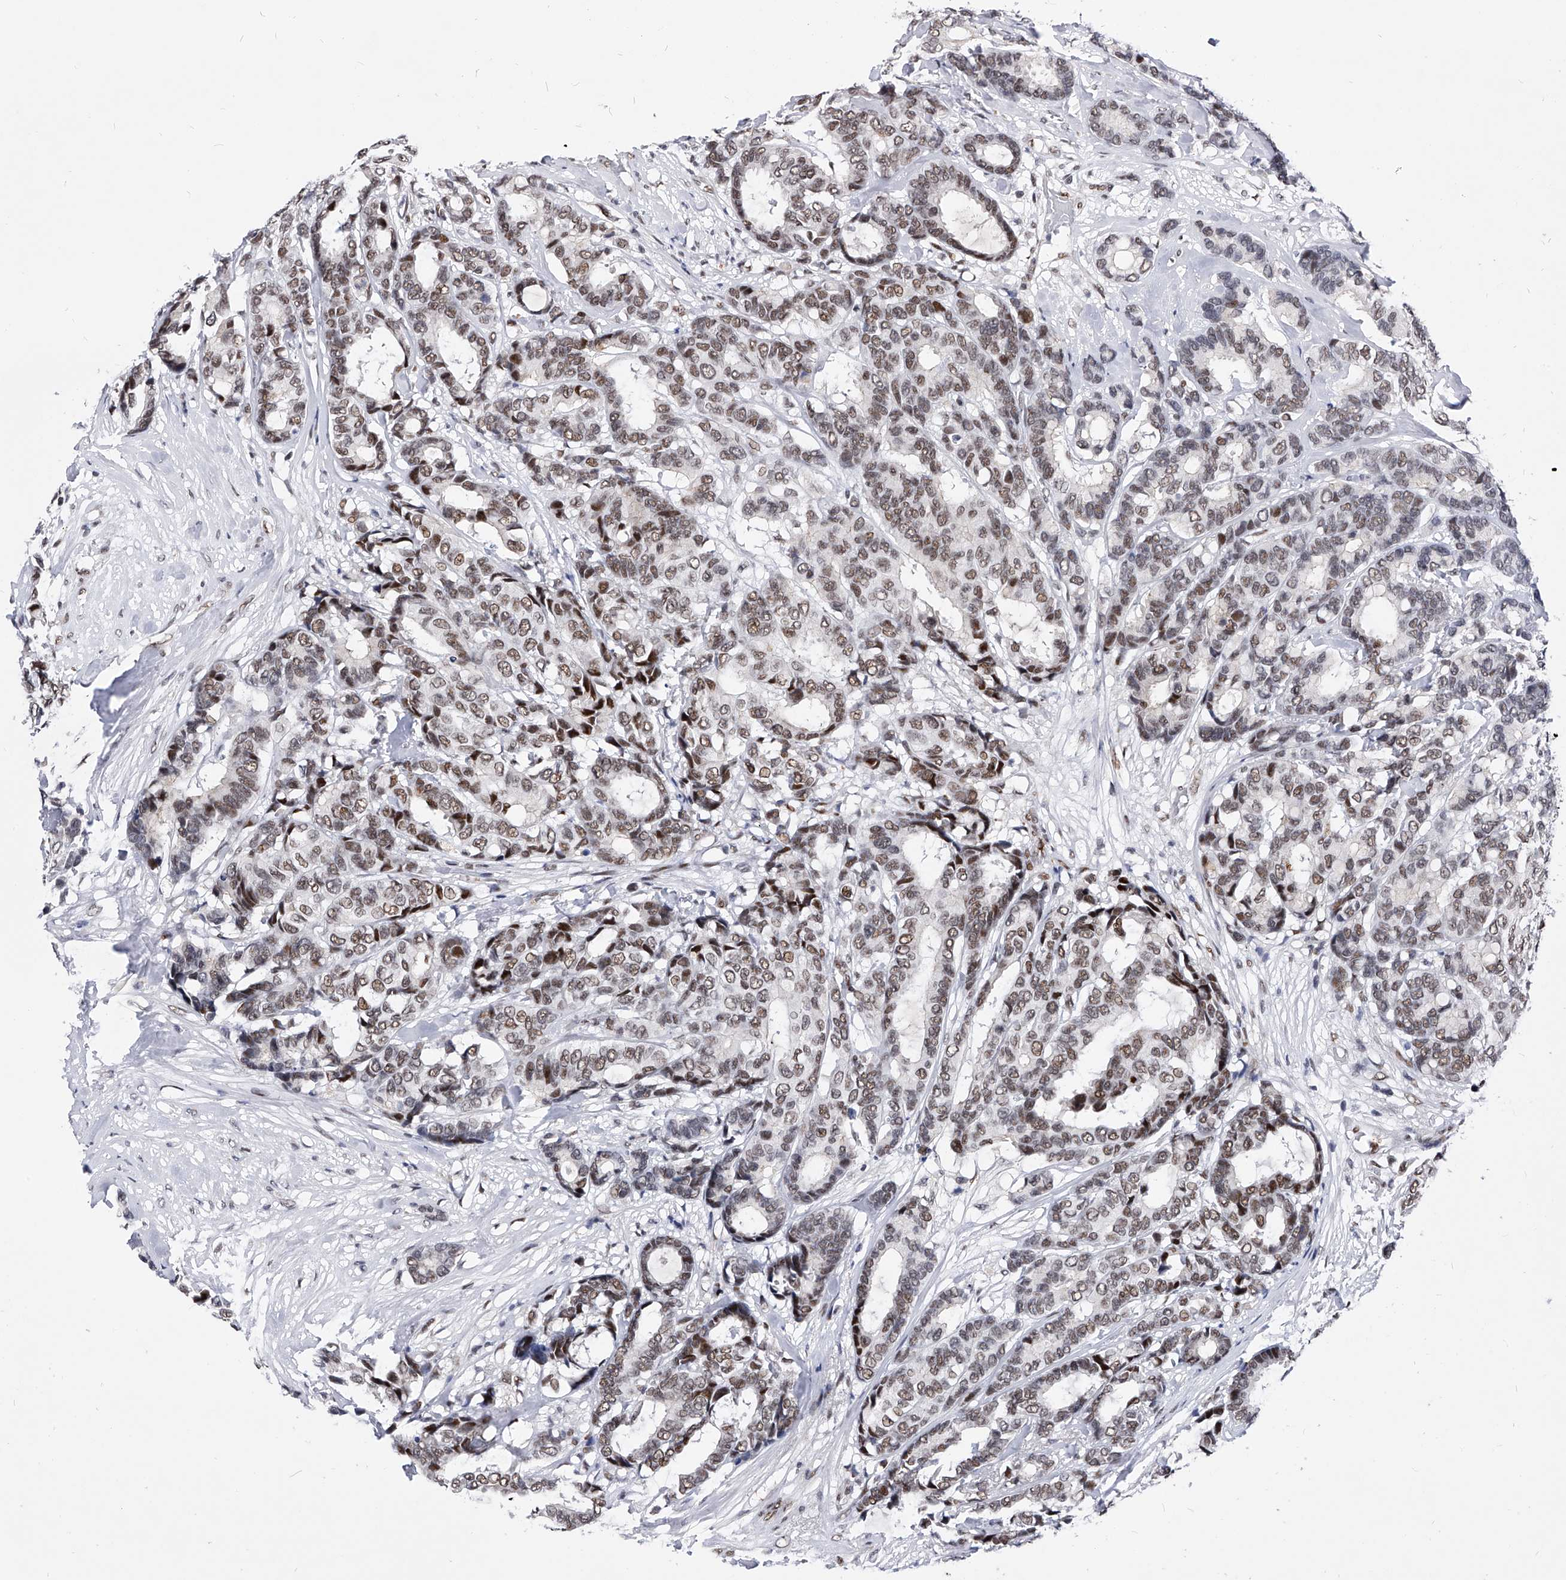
{"staining": {"intensity": "weak", "quantity": ">75%", "location": "nuclear"}, "tissue": "breast cancer", "cell_type": "Tumor cells", "image_type": "cancer", "snomed": [{"axis": "morphology", "description": "Duct carcinoma"}, {"axis": "topography", "description": "Breast"}], "caption": "Brown immunohistochemical staining in infiltrating ductal carcinoma (breast) demonstrates weak nuclear positivity in about >75% of tumor cells.", "gene": "TESK2", "patient": {"sex": "female", "age": 87}}